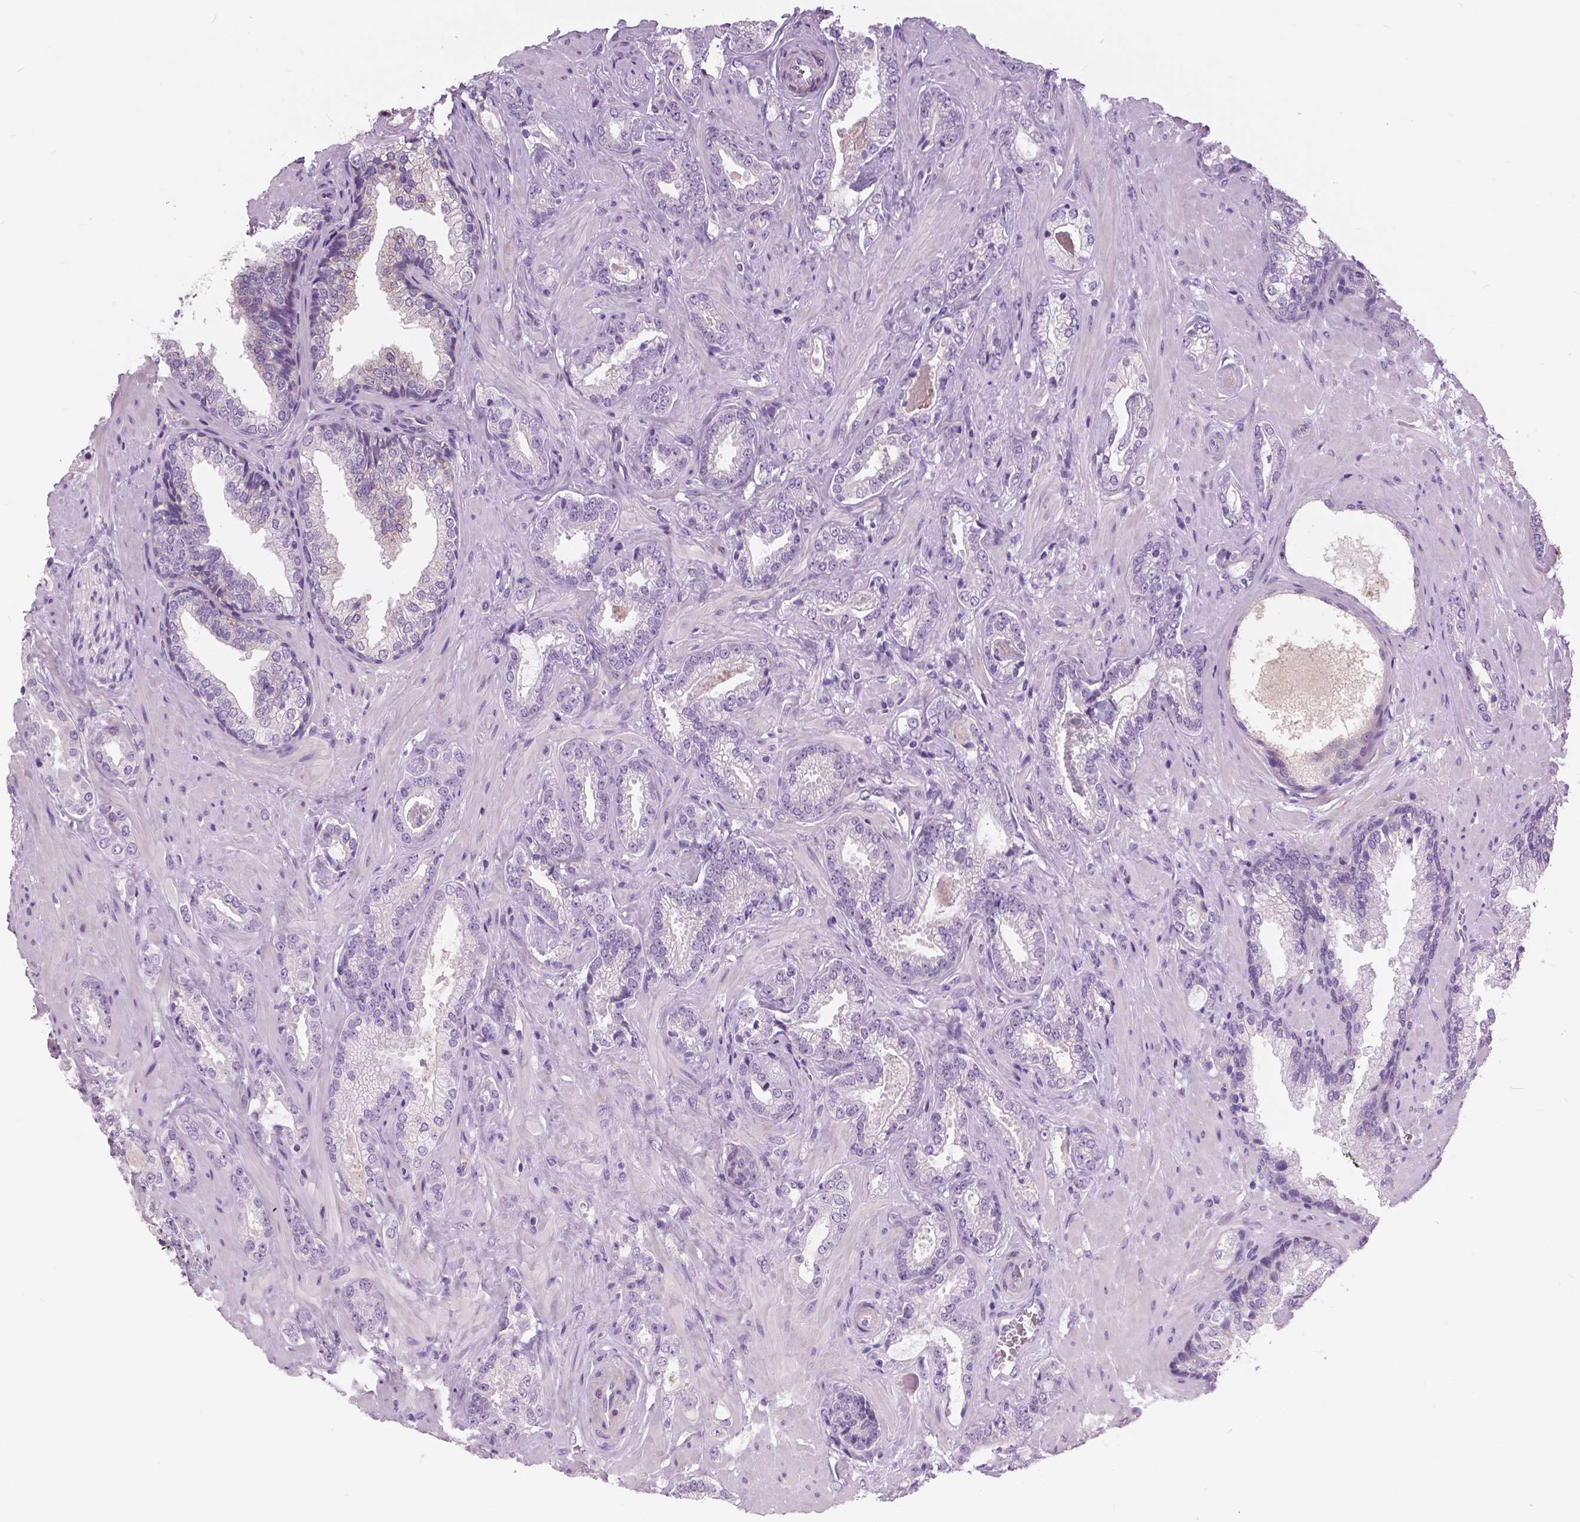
{"staining": {"intensity": "negative", "quantity": "none", "location": "none"}, "tissue": "prostate cancer", "cell_type": "Tumor cells", "image_type": "cancer", "snomed": [{"axis": "morphology", "description": "Adenocarcinoma, Low grade"}, {"axis": "topography", "description": "Prostate"}], "caption": "This is an IHC photomicrograph of human prostate adenocarcinoma (low-grade). There is no staining in tumor cells.", "gene": "SERPINI1", "patient": {"sex": "male", "age": 61}}